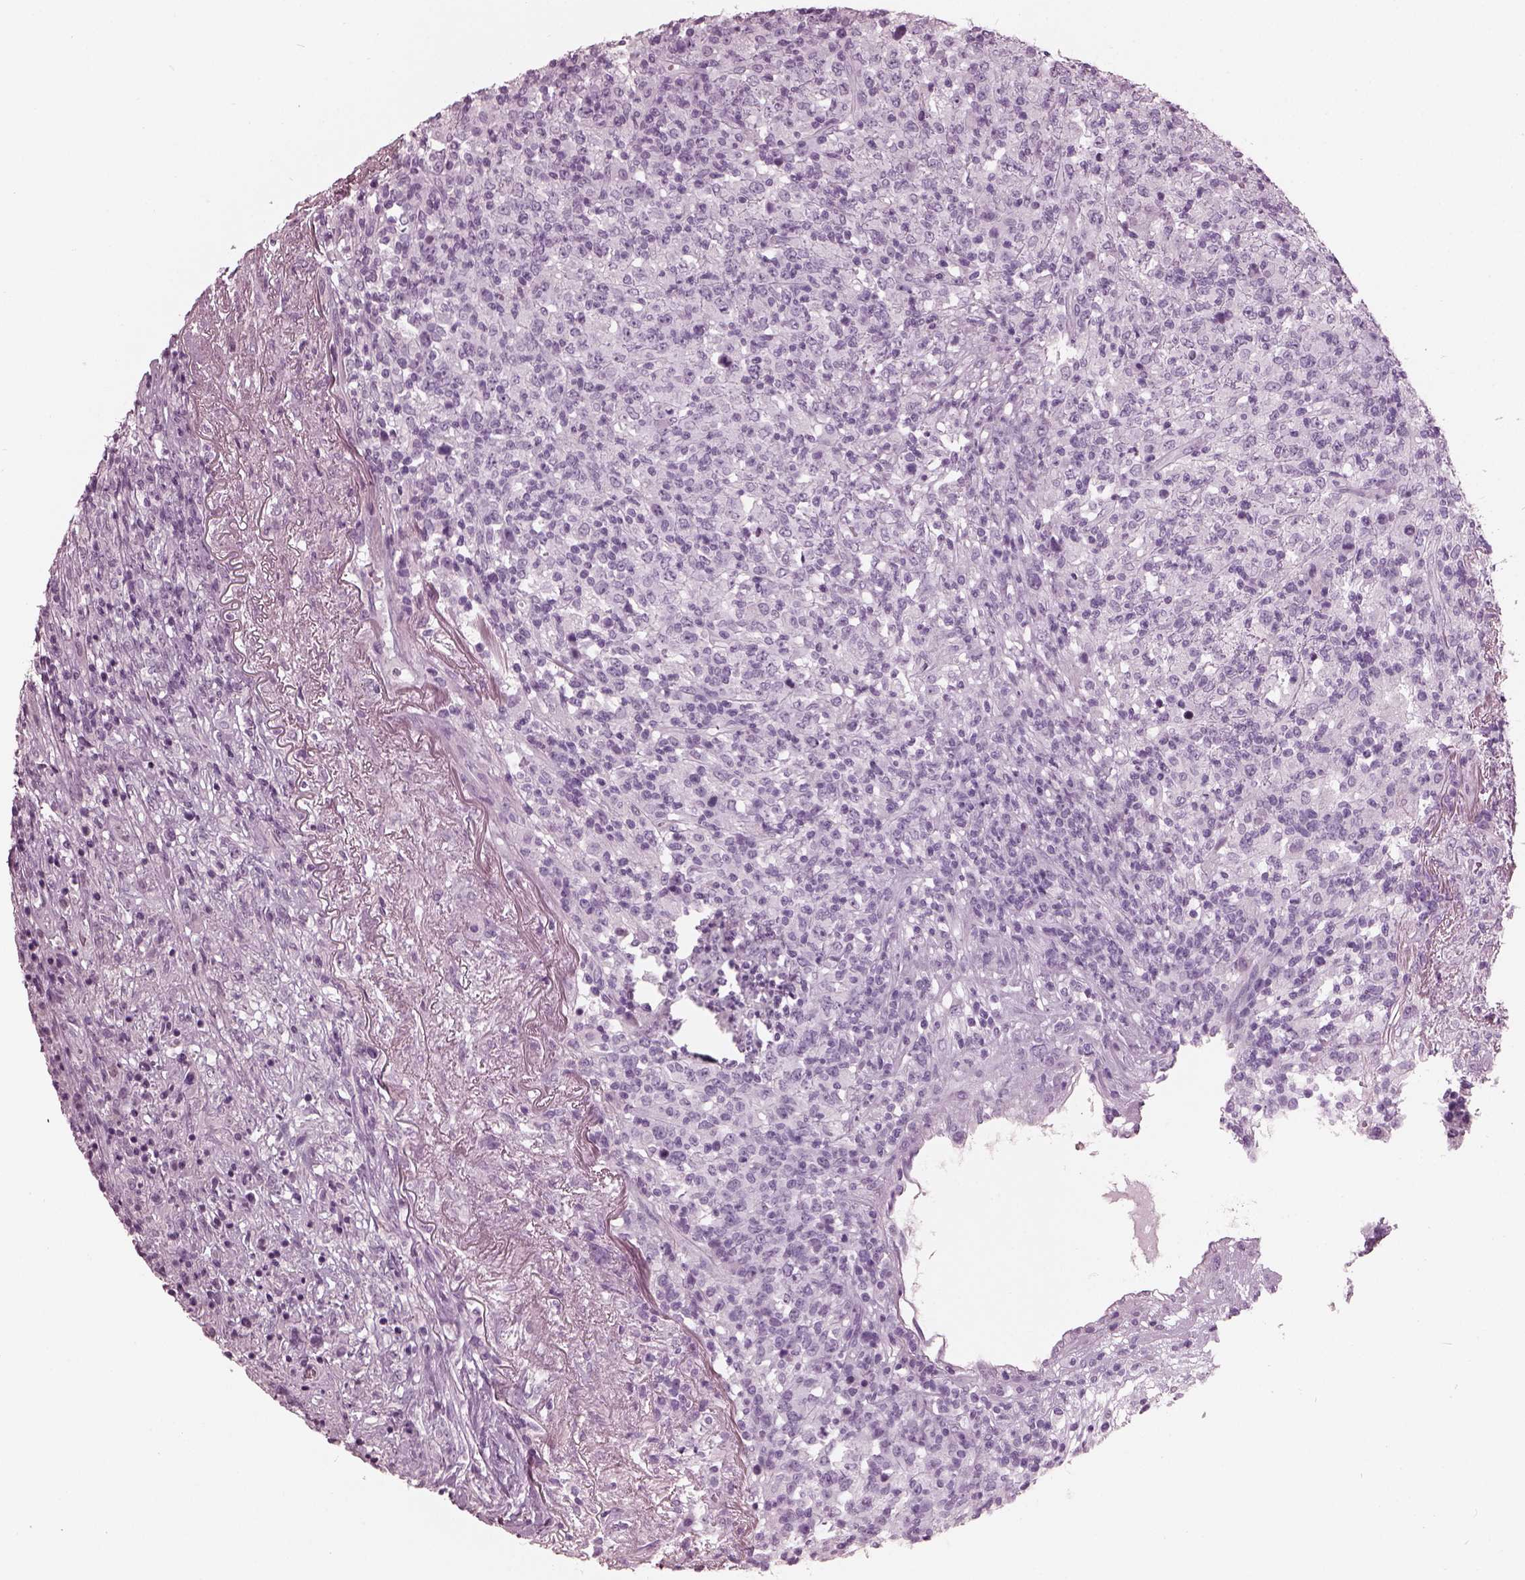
{"staining": {"intensity": "negative", "quantity": "none", "location": "none"}, "tissue": "lymphoma", "cell_type": "Tumor cells", "image_type": "cancer", "snomed": [{"axis": "morphology", "description": "Malignant lymphoma, non-Hodgkin's type, High grade"}, {"axis": "topography", "description": "Lung"}], "caption": "Immunohistochemistry of human high-grade malignant lymphoma, non-Hodgkin's type shows no positivity in tumor cells.", "gene": "HYDIN", "patient": {"sex": "male", "age": 79}}